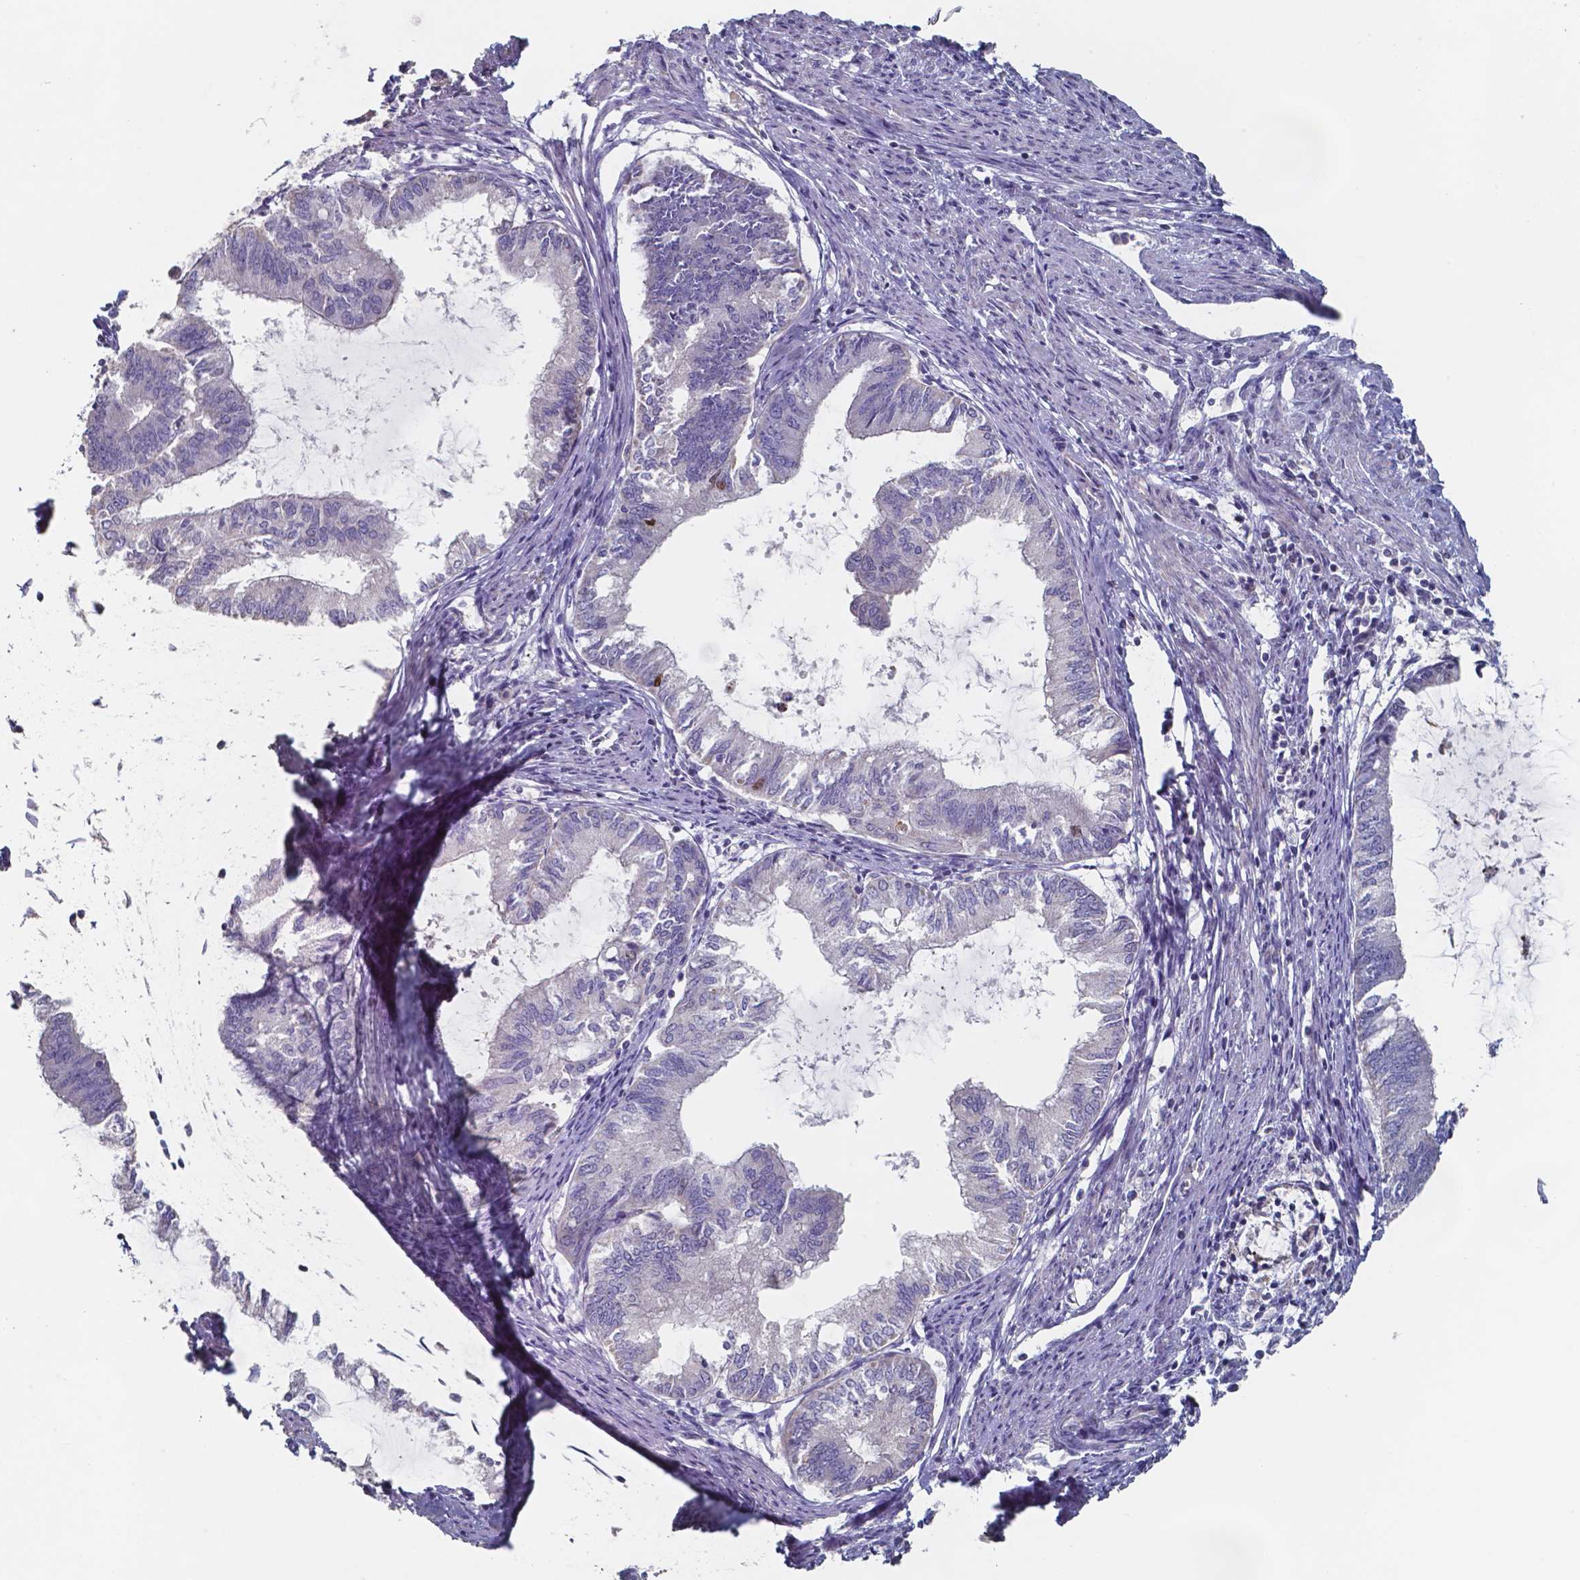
{"staining": {"intensity": "negative", "quantity": "none", "location": "none"}, "tissue": "endometrial cancer", "cell_type": "Tumor cells", "image_type": "cancer", "snomed": [{"axis": "morphology", "description": "Adenocarcinoma, NOS"}, {"axis": "topography", "description": "Endometrium"}], "caption": "The image shows no significant positivity in tumor cells of endometrial cancer.", "gene": "FOXJ1", "patient": {"sex": "female", "age": 86}}